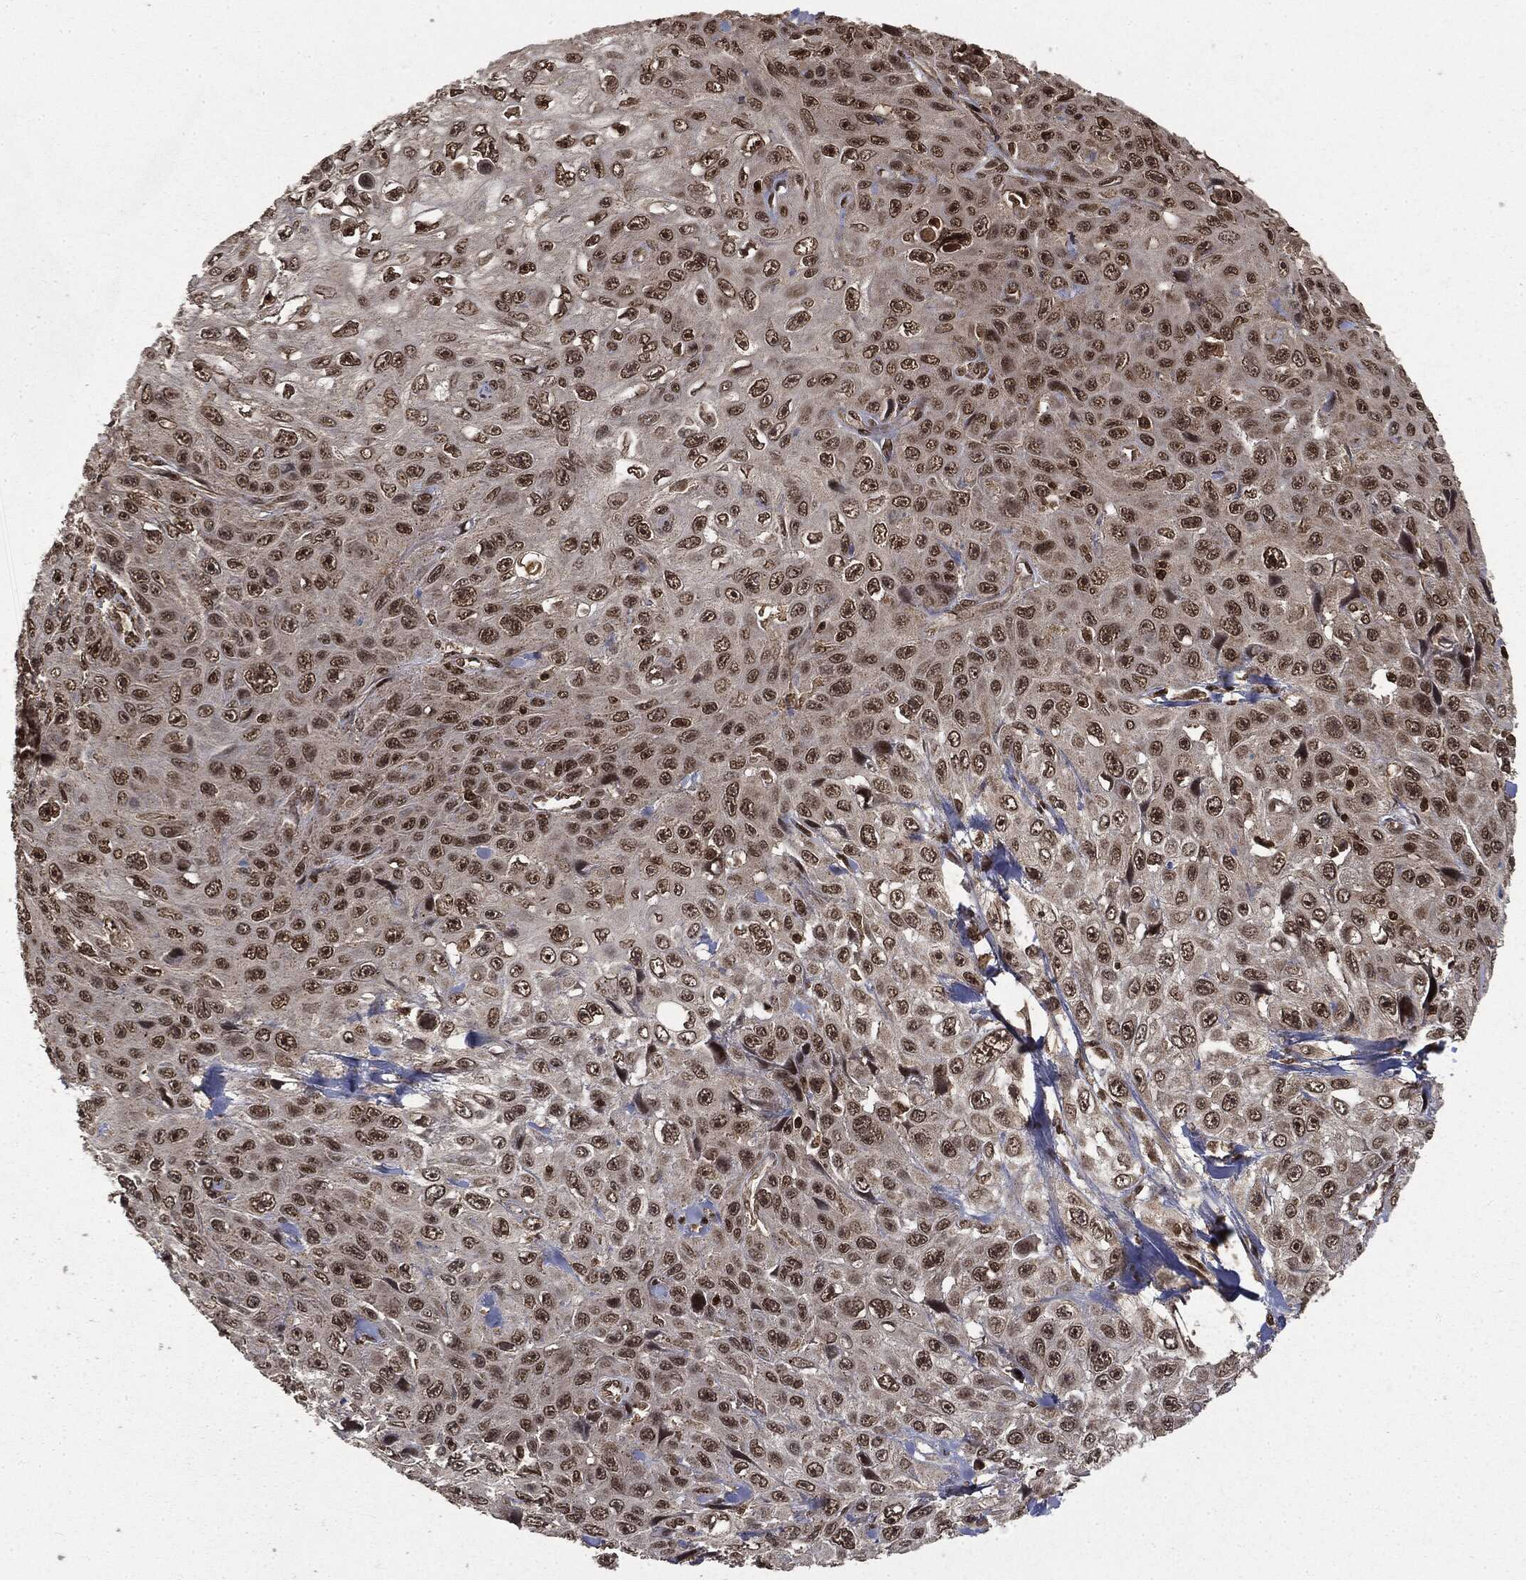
{"staining": {"intensity": "weak", "quantity": ">75%", "location": "nuclear"}, "tissue": "skin cancer", "cell_type": "Tumor cells", "image_type": "cancer", "snomed": [{"axis": "morphology", "description": "Squamous cell carcinoma, NOS"}, {"axis": "topography", "description": "Skin"}], "caption": "Human skin cancer (squamous cell carcinoma) stained with a protein marker demonstrates weak staining in tumor cells.", "gene": "CTDP1", "patient": {"sex": "male", "age": 82}}